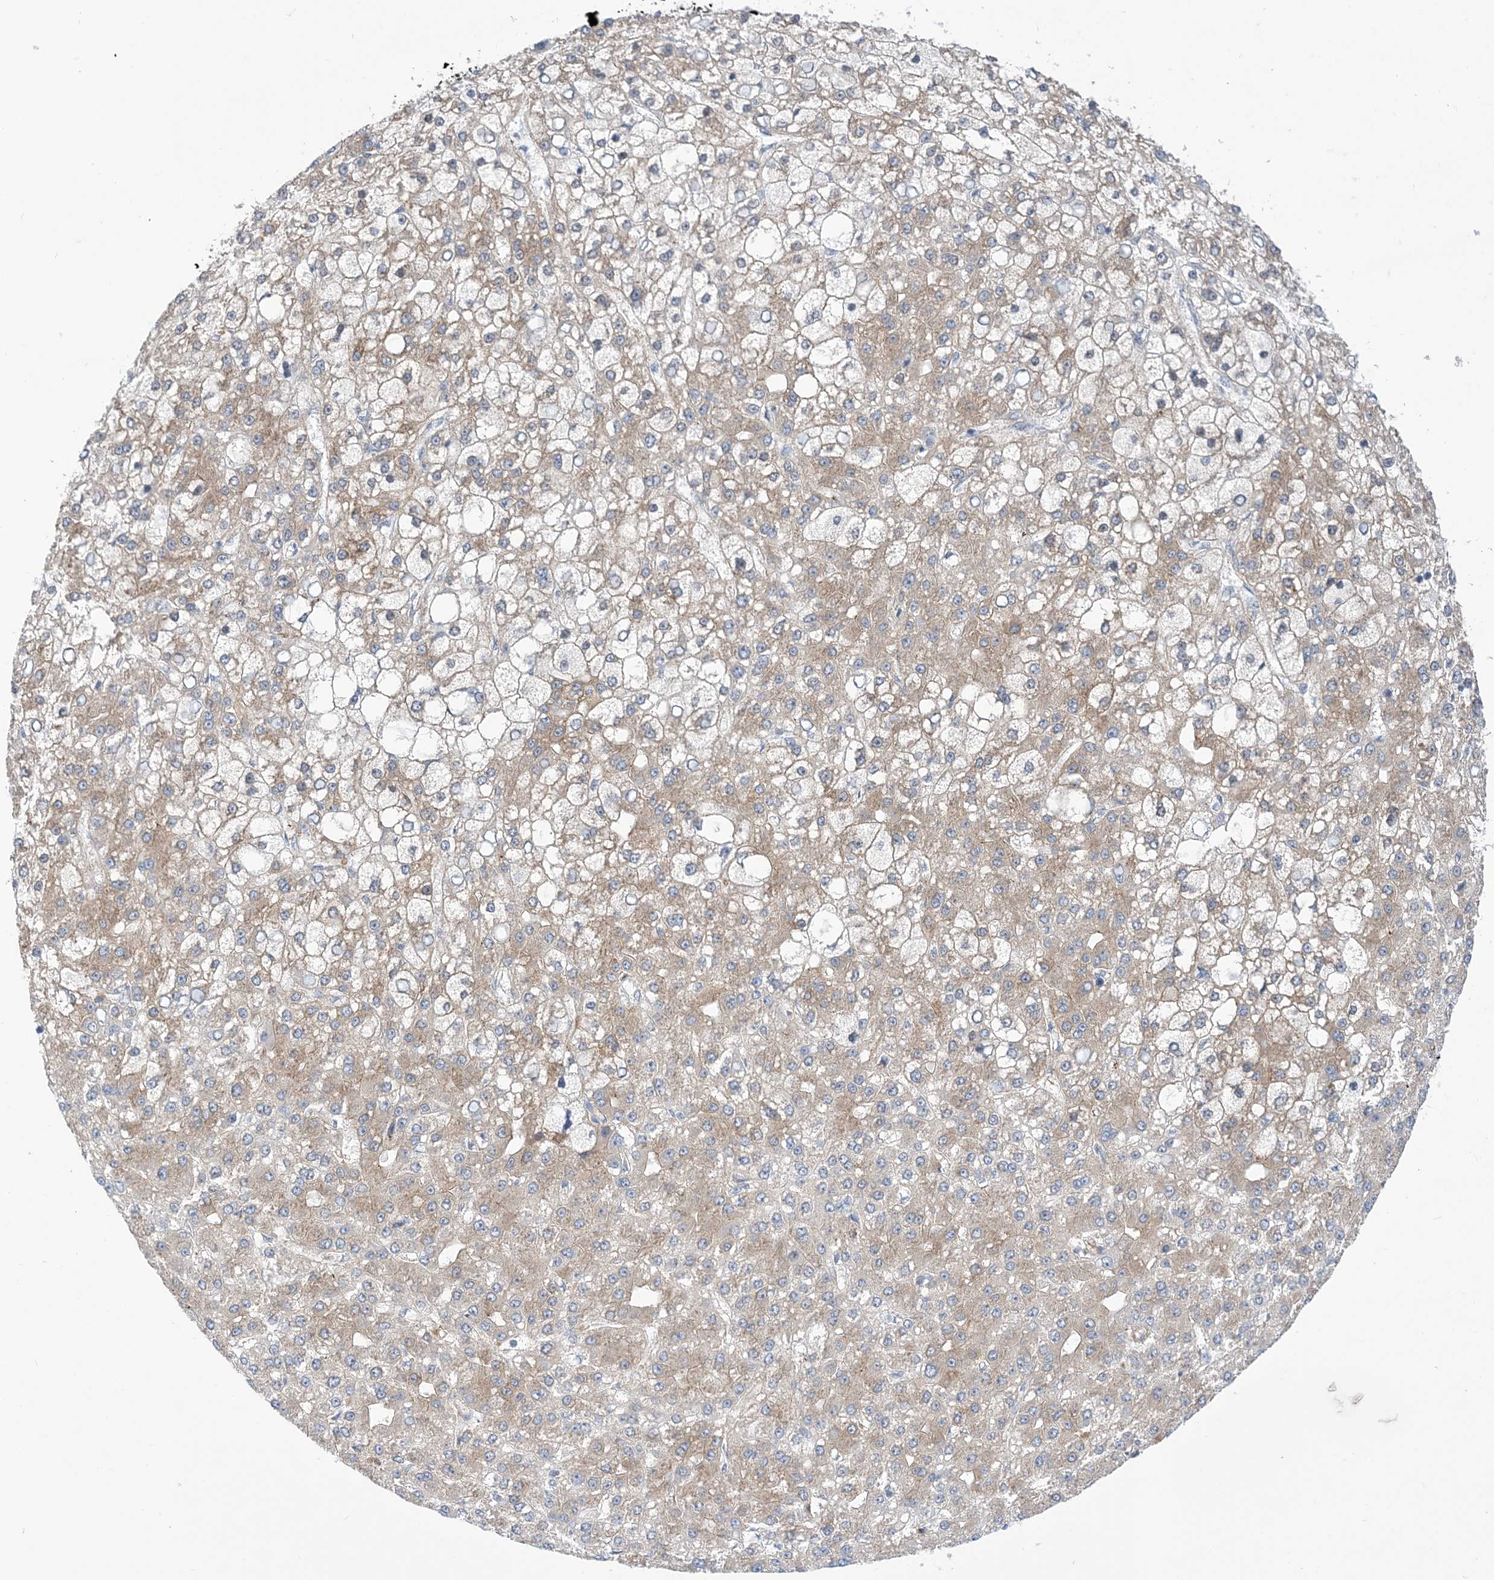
{"staining": {"intensity": "weak", "quantity": ">75%", "location": "cytoplasmic/membranous"}, "tissue": "liver cancer", "cell_type": "Tumor cells", "image_type": "cancer", "snomed": [{"axis": "morphology", "description": "Carcinoma, Hepatocellular, NOS"}, {"axis": "topography", "description": "Liver"}], "caption": "Brown immunohistochemical staining in liver cancer displays weak cytoplasmic/membranous staining in about >75% of tumor cells. Immunohistochemistry (ihc) stains the protein in brown and the nuclei are stained blue.", "gene": "EHBP1", "patient": {"sex": "male", "age": 67}}